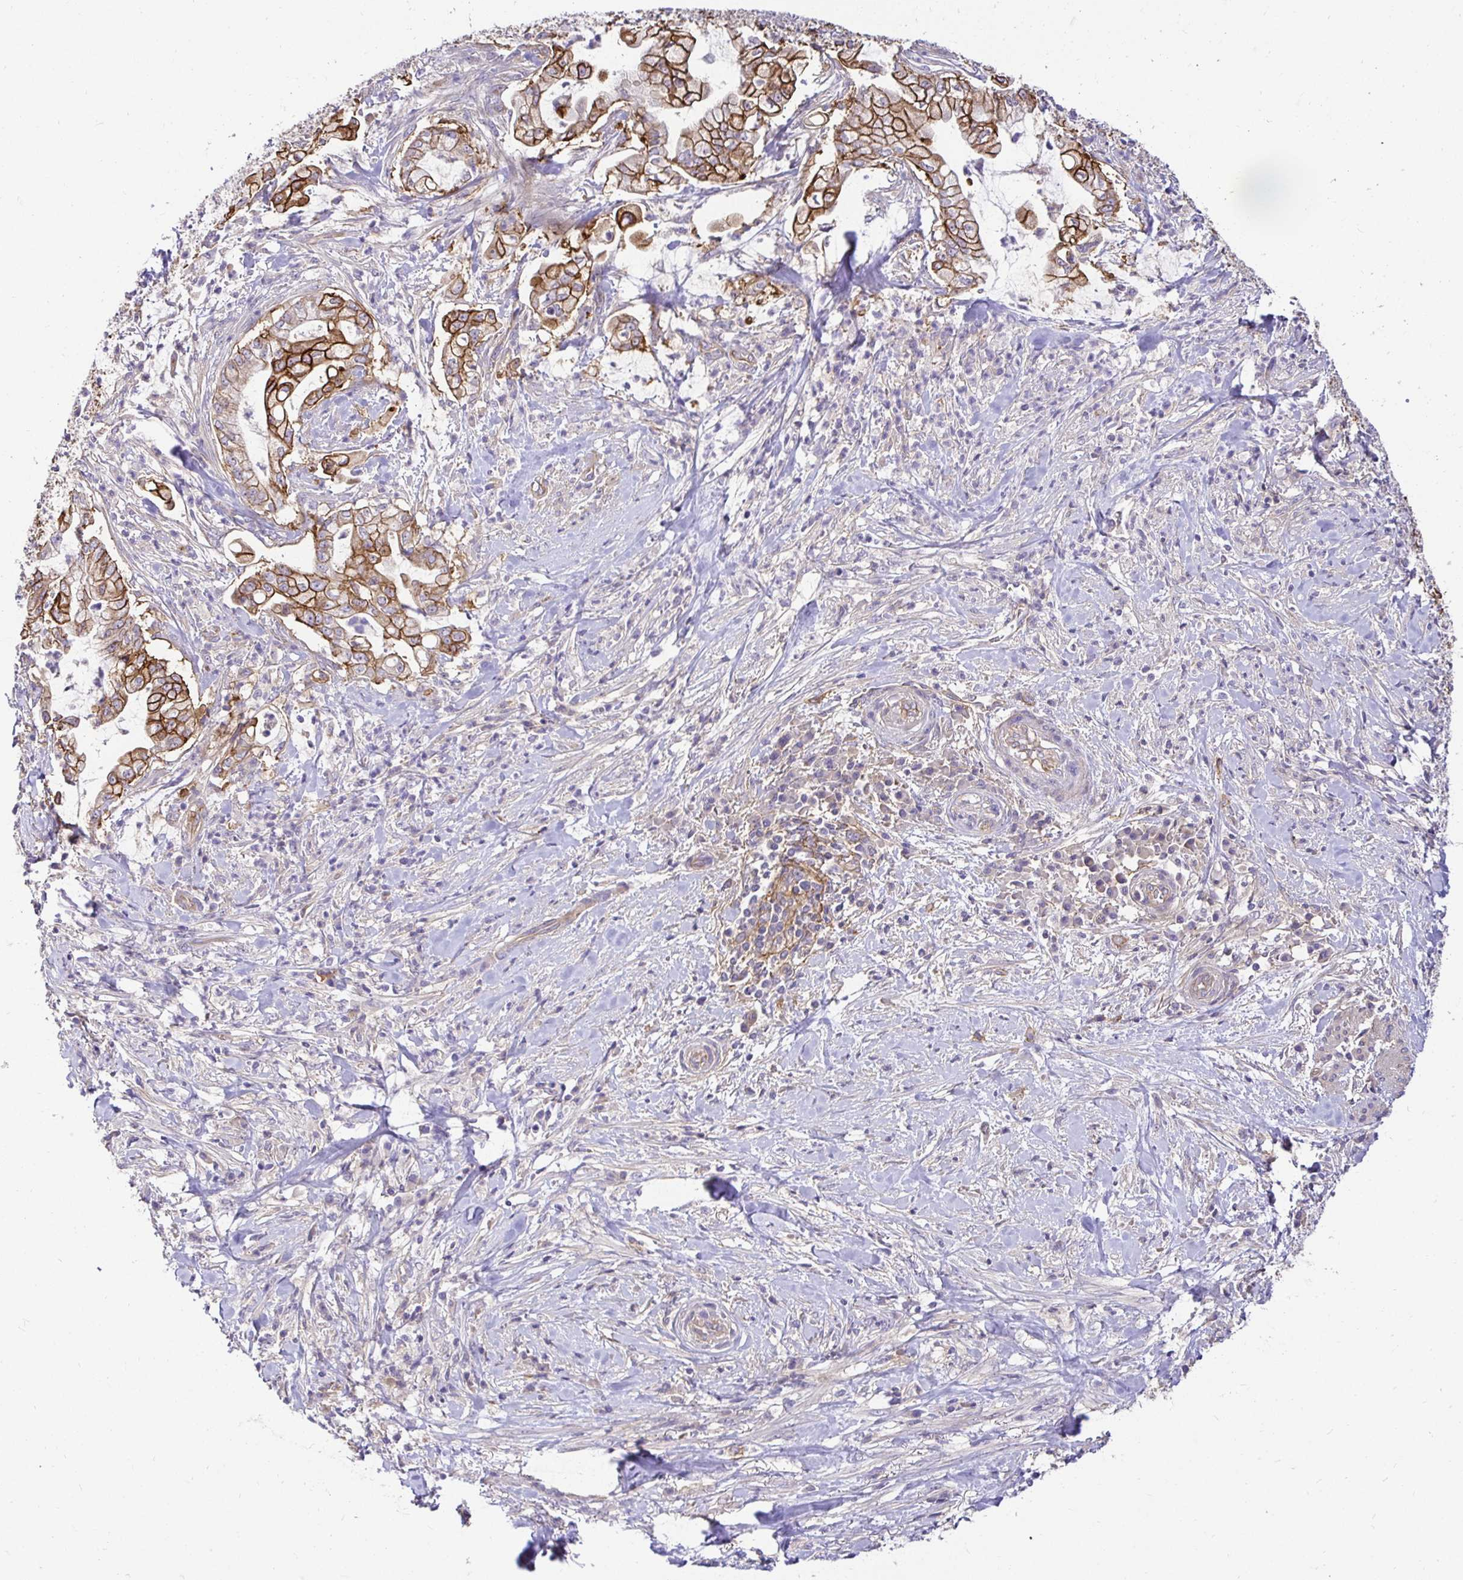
{"staining": {"intensity": "strong", "quantity": ">75%", "location": "cytoplasmic/membranous"}, "tissue": "pancreatic cancer", "cell_type": "Tumor cells", "image_type": "cancer", "snomed": [{"axis": "morphology", "description": "Adenocarcinoma, NOS"}, {"axis": "topography", "description": "Pancreas"}], "caption": "High-magnification brightfield microscopy of adenocarcinoma (pancreatic) stained with DAB (brown) and counterstained with hematoxylin (blue). tumor cells exhibit strong cytoplasmic/membranous positivity is seen in about>75% of cells.", "gene": "SLC9A1", "patient": {"sex": "female", "age": 69}}